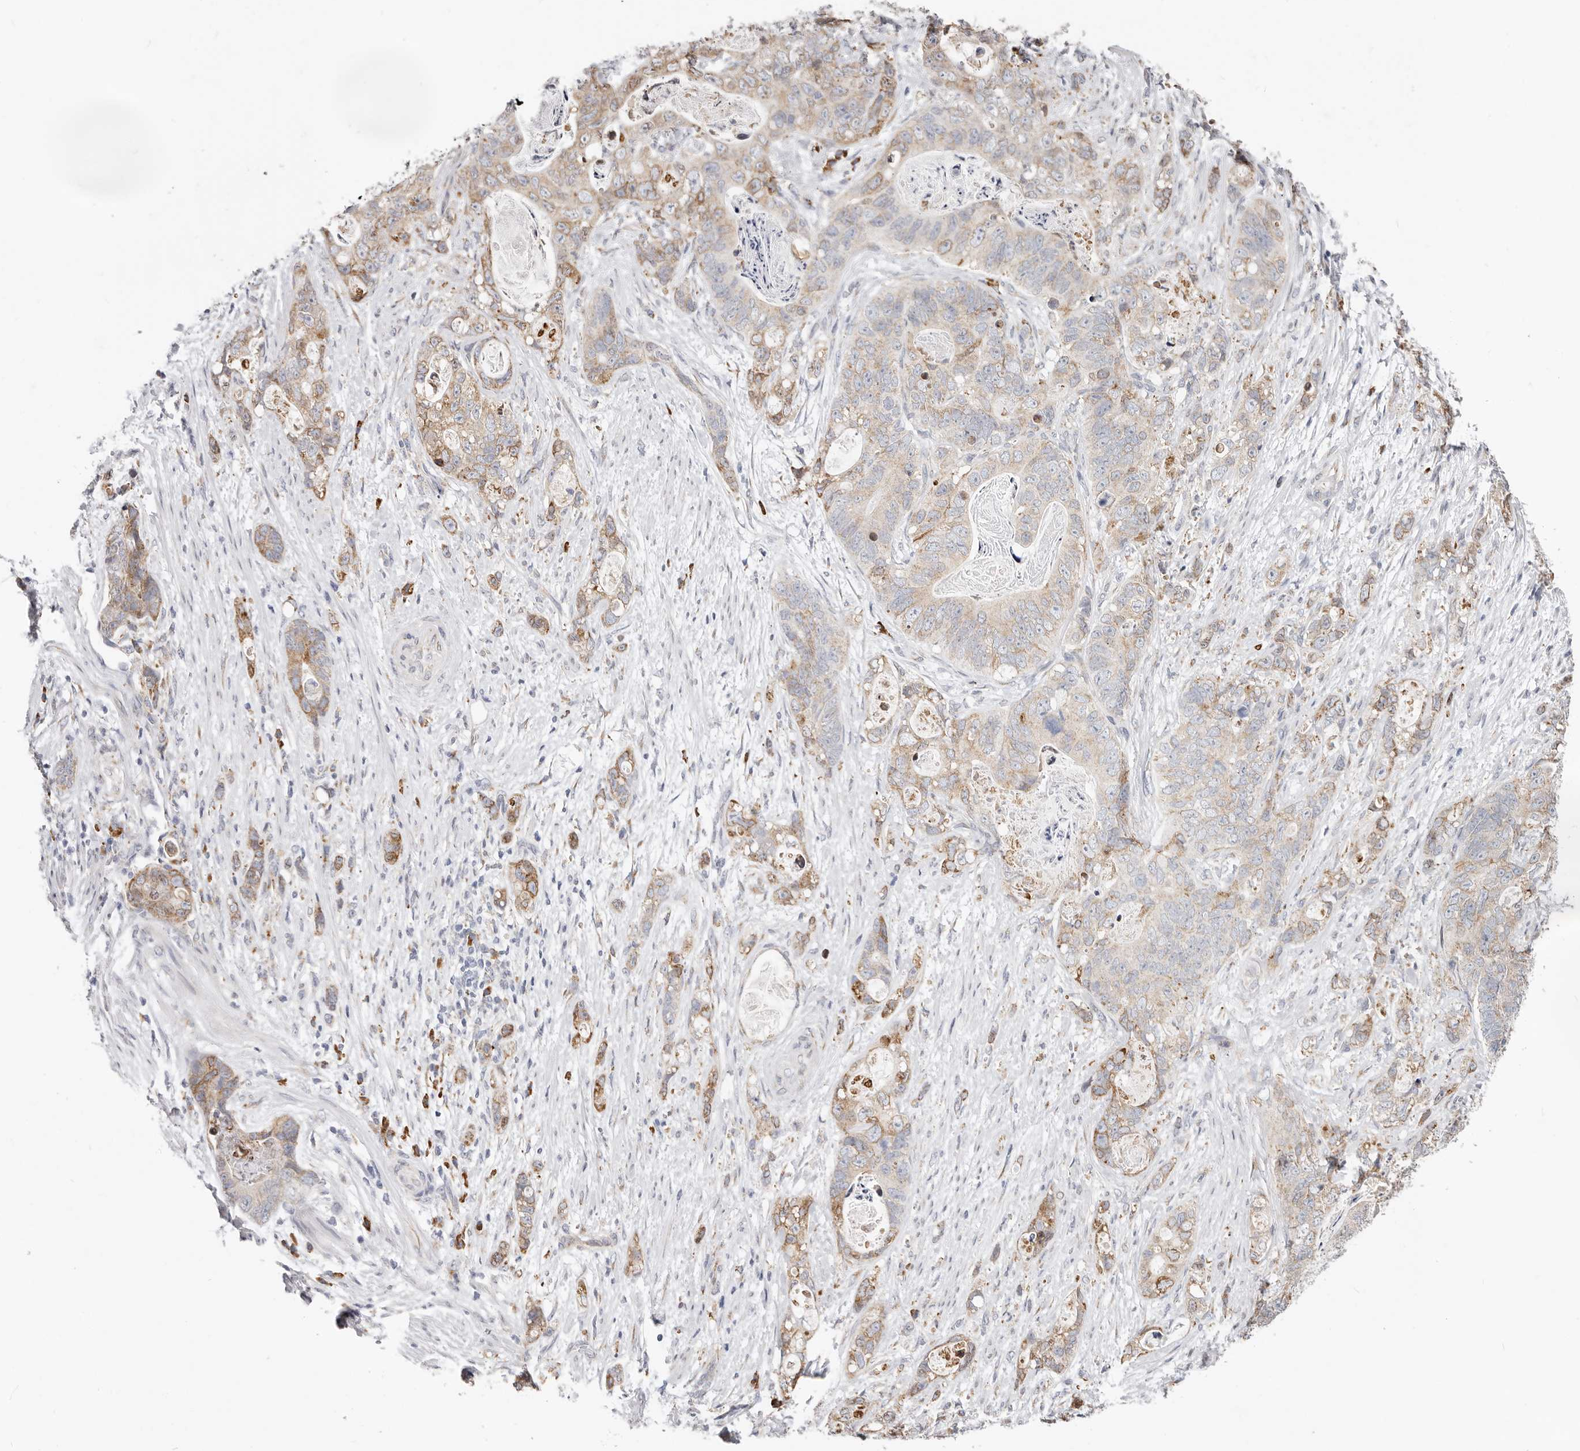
{"staining": {"intensity": "moderate", "quantity": "<25%", "location": "cytoplasmic/membranous"}, "tissue": "stomach cancer", "cell_type": "Tumor cells", "image_type": "cancer", "snomed": [{"axis": "morphology", "description": "Normal tissue, NOS"}, {"axis": "morphology", "description": "Adenocarcinoma, NOS"}, {"axis": "topography", "description": "Stomach"}], "caption": "Stomach adenocarcinoma stained with a brown dye displays moderate cytoplasmic/membranous positive positivity in about <25% of tumor cells.", "gene": "IL32", "patient": {"sex": "female", "age": 89}}